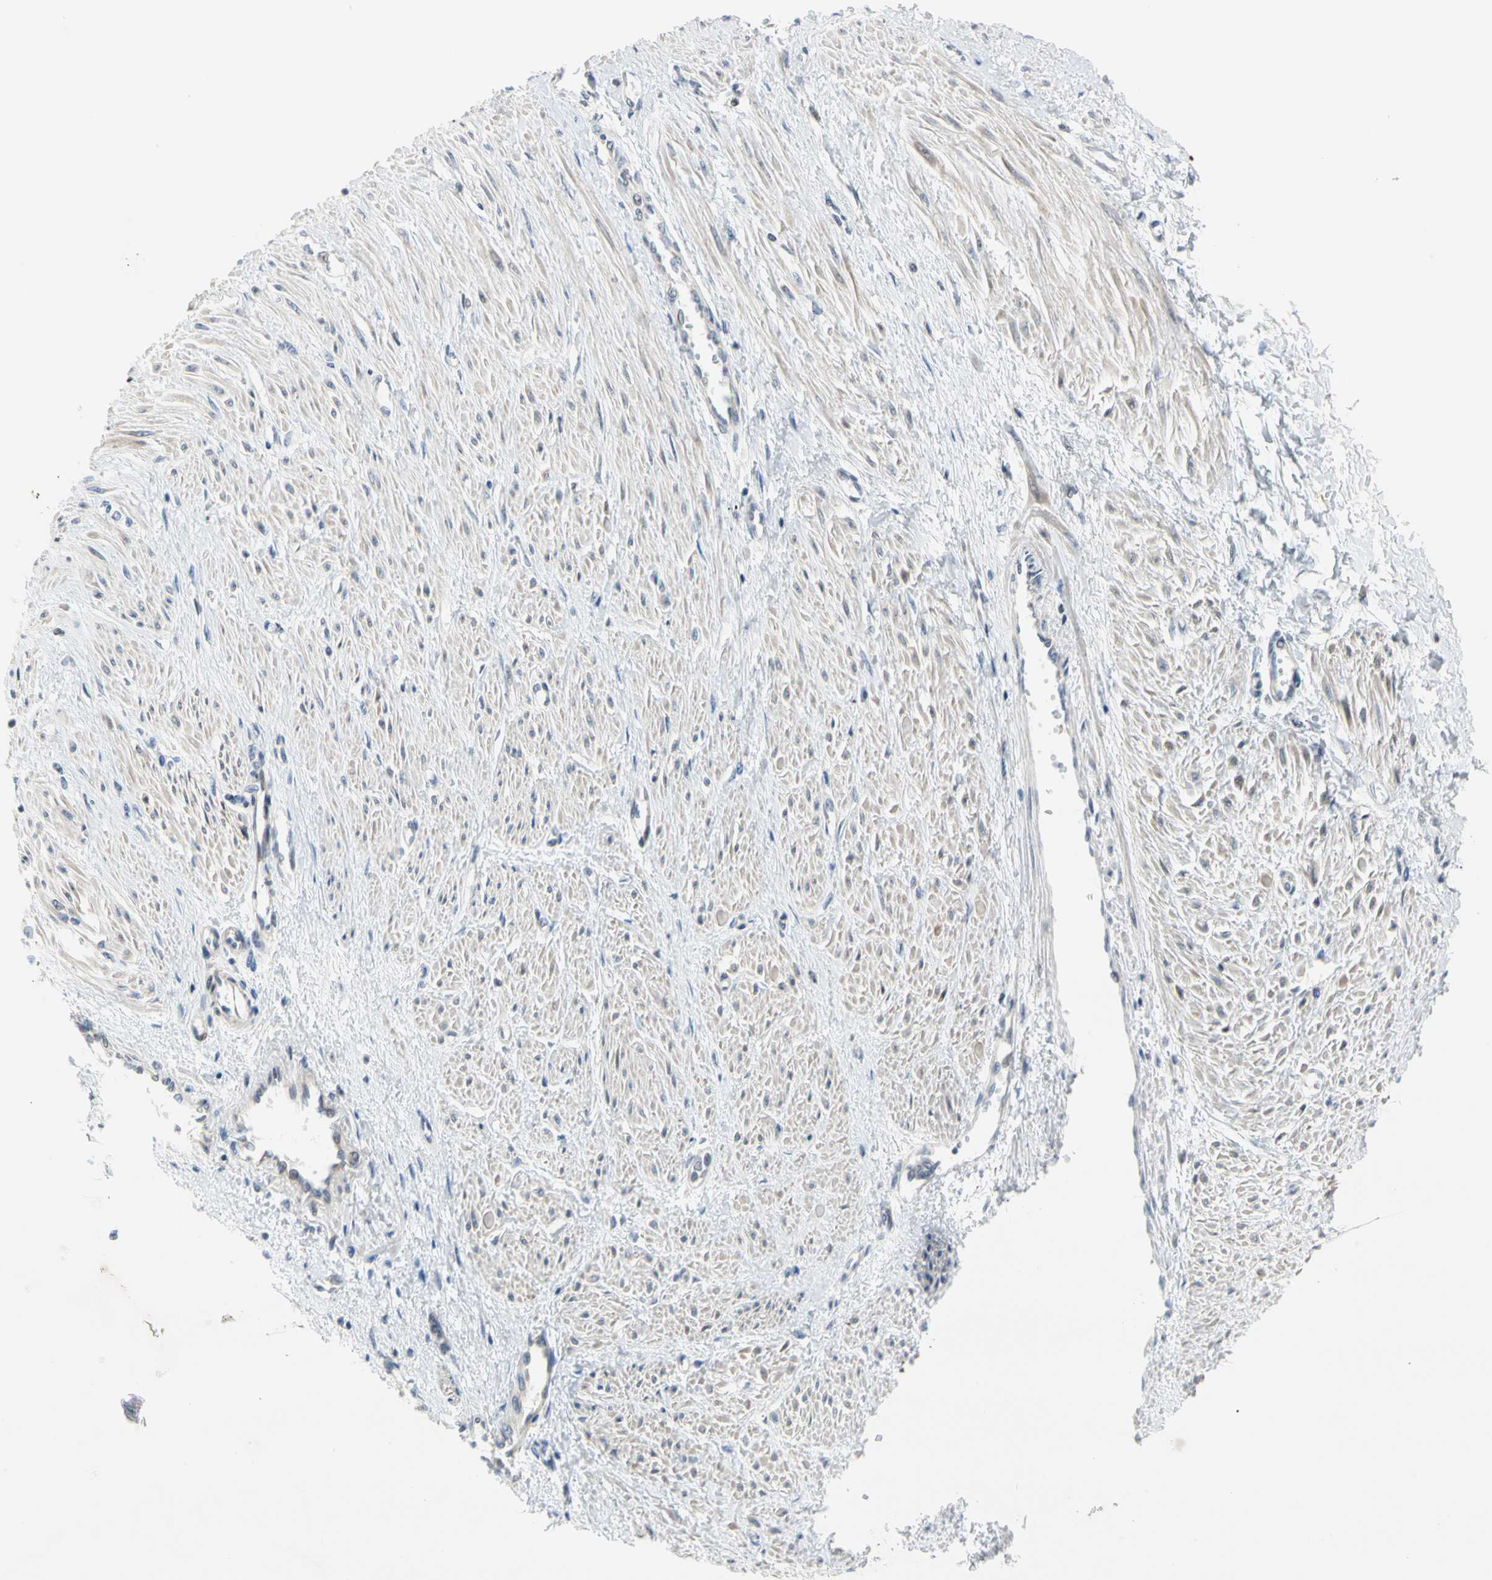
{"staining": {"intensity": "weak", "quantity": "25%-75%", "location": "cytoplasmic/membranous"}, "tissue": "smooth muscle", "cell_type": "Smooth muscle cells", "image_type": "normal", "snomed": [{"axis": "morphology", "description": "Normal tissue, NOS"}, {"axis": "topography", "description": "Smooth muscle"}, {"axis": "topography", "description": "Uterus"}], "caption": "A brown stain shows weak cytoplasmic/membranous positivity of a protein in smooth muscle cells of benign smooth muscle.", "gene": "MARK1", "patient": {"sex": "female", "age": 39}}